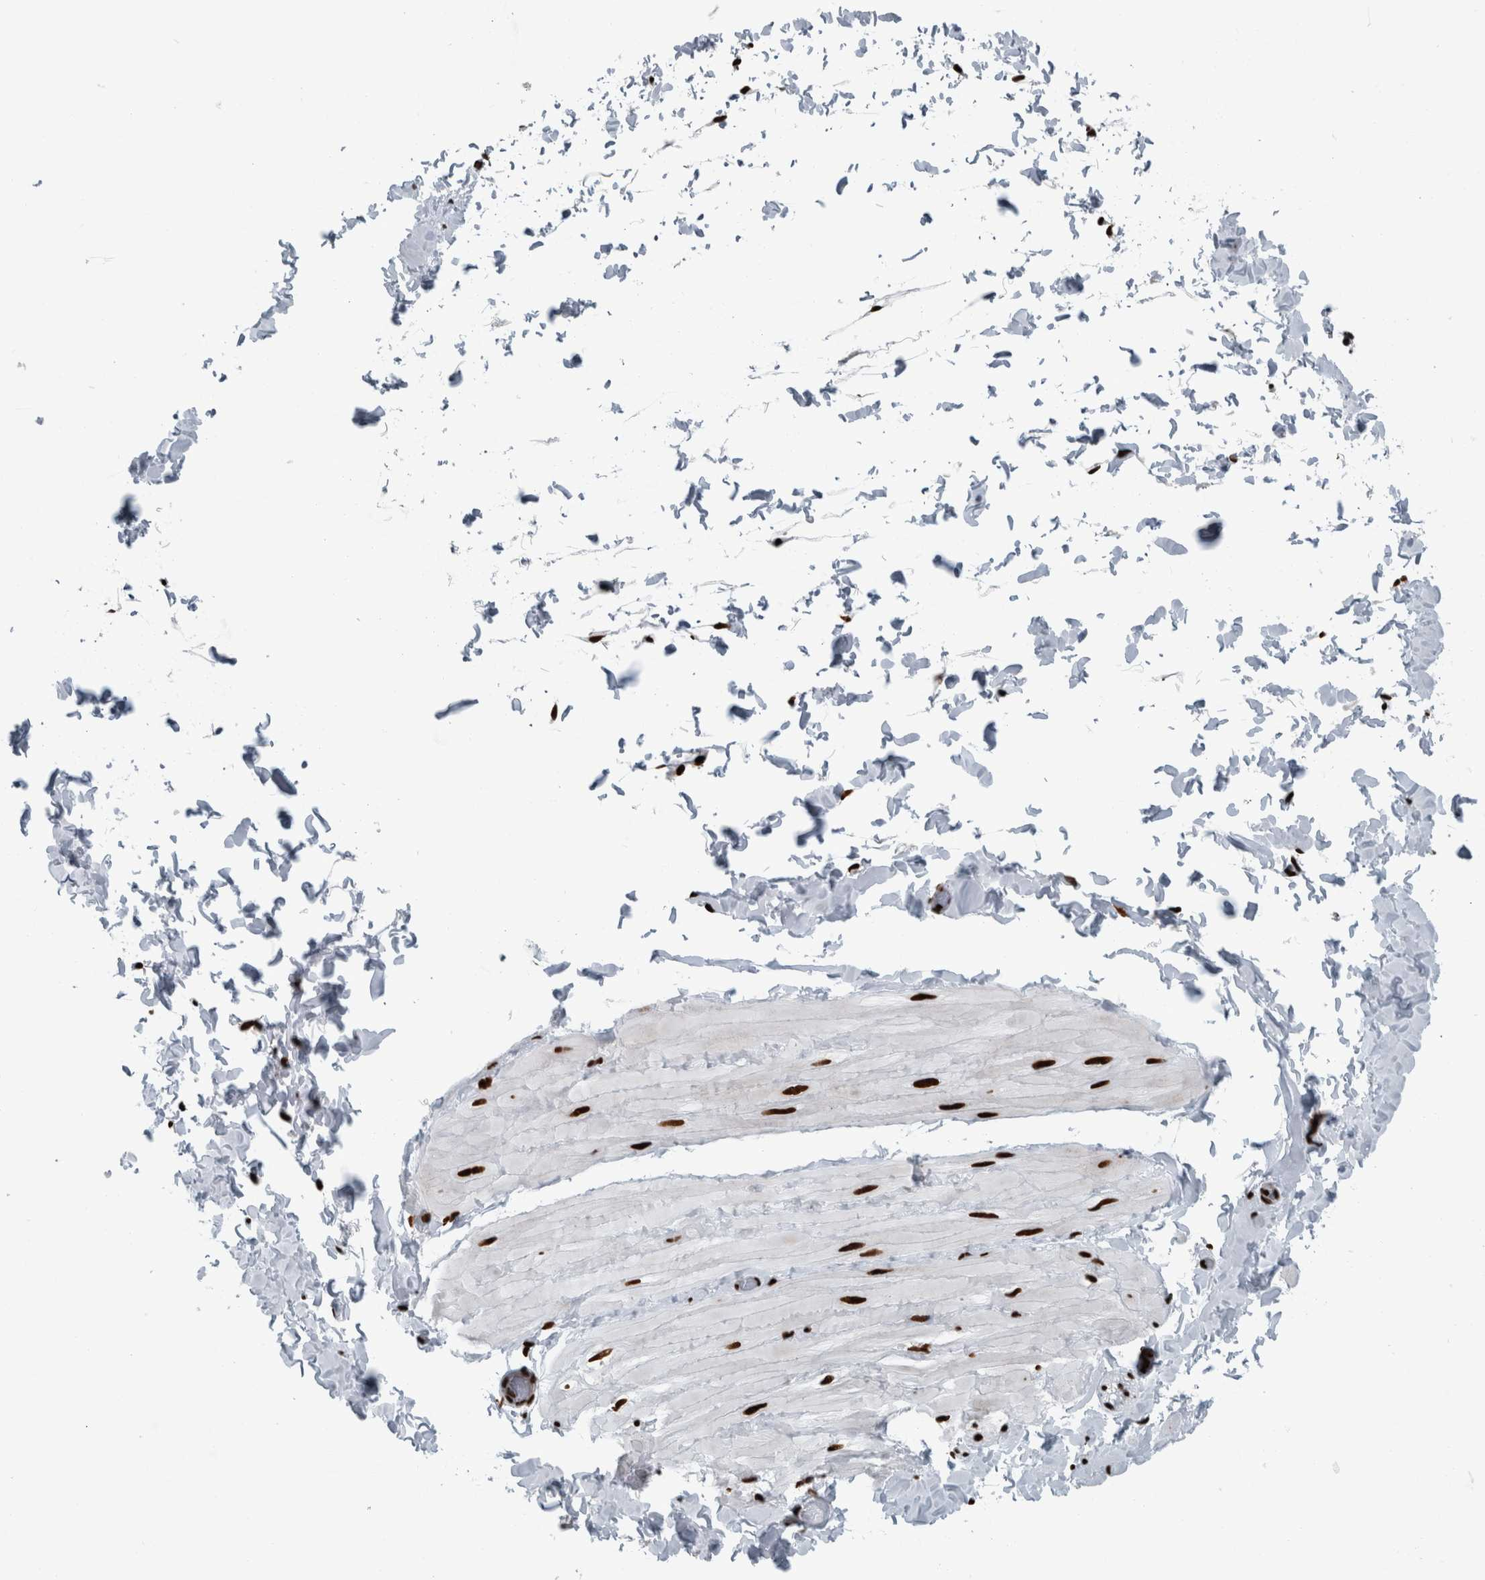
{"staining": {"intensity": "moderate", "quantity": ">75%", "location": "nuclear"}, "tissue": "adipose tissue", "cell_type": "Adipocytes", "image_type": "normal", "snomed": [{"axis": "morphology", "description": "Normal tissue, NOS"}, {"axis": "topography", "description": "Adipose tissue"}, {"axis": "topography", "description": "Vascular tissue"}, {"axis": "topography", "description": "Peripheral nerve tissue"}], "caption": "Immunohistochemistry of benign human adipose tissue shows medium levels of moderate nuclear staining in about >75% of adipocytes.", "gene": "DNMT3A", "patient": {"sex": "male", "age": 25}}